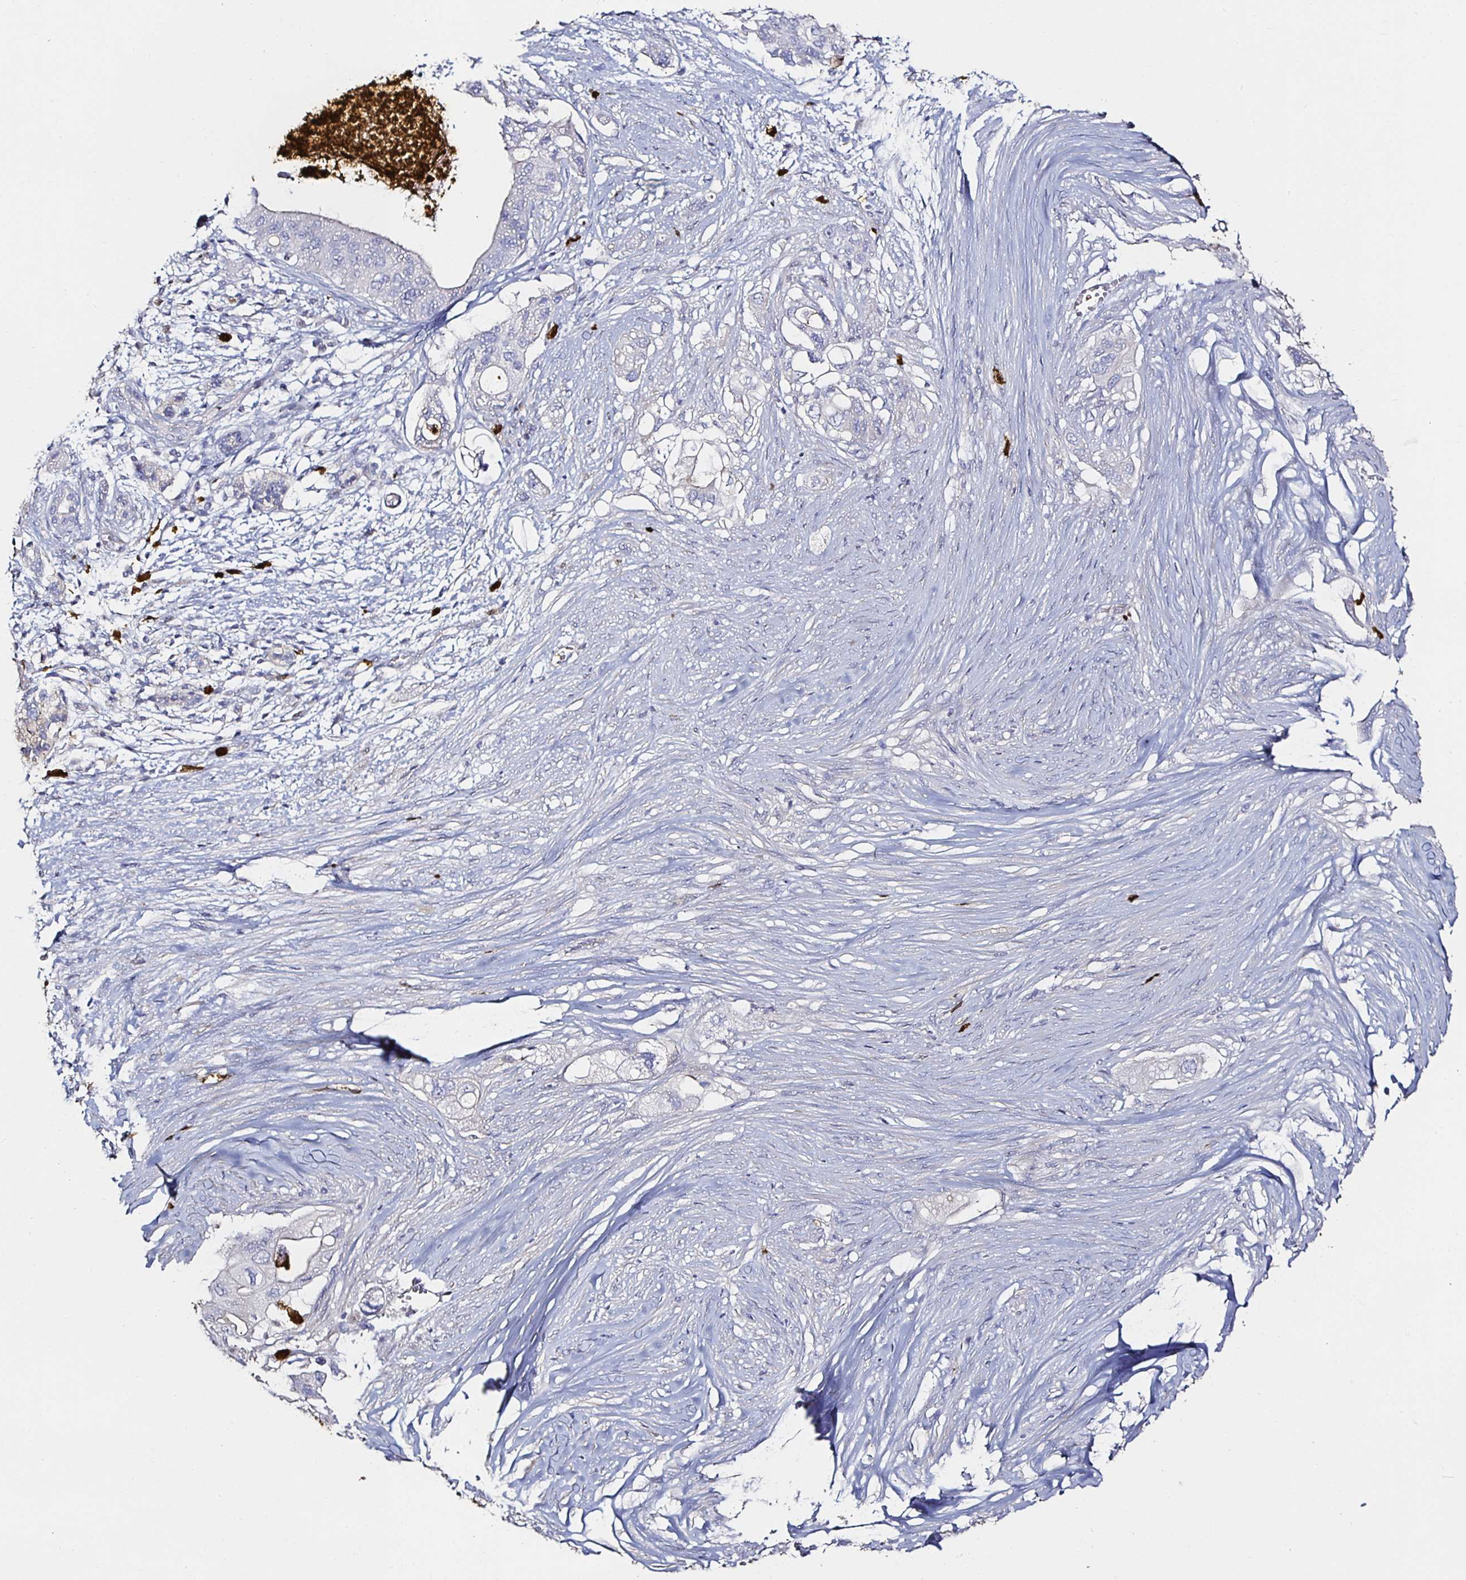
{"staining": {"intensity": "negative", "quantity": "none", "location": "none"}, "tissue": "pancreatic cancer", "cell_type": "Tumor cells", "image_type": "cancer", "snomed": [{"axis": "morphology", "description": "Adenocarcinoma, NOS"}, {"axis": "topography", "description": "Pancreas"}], "caption": "Immunohistochemical staining of pancreatic cancer (adenocarcinoma) demonstrates no significant staining in tumor cells.", "gene": "TLR4", "patient": {"sex": "female", "age": 72}}